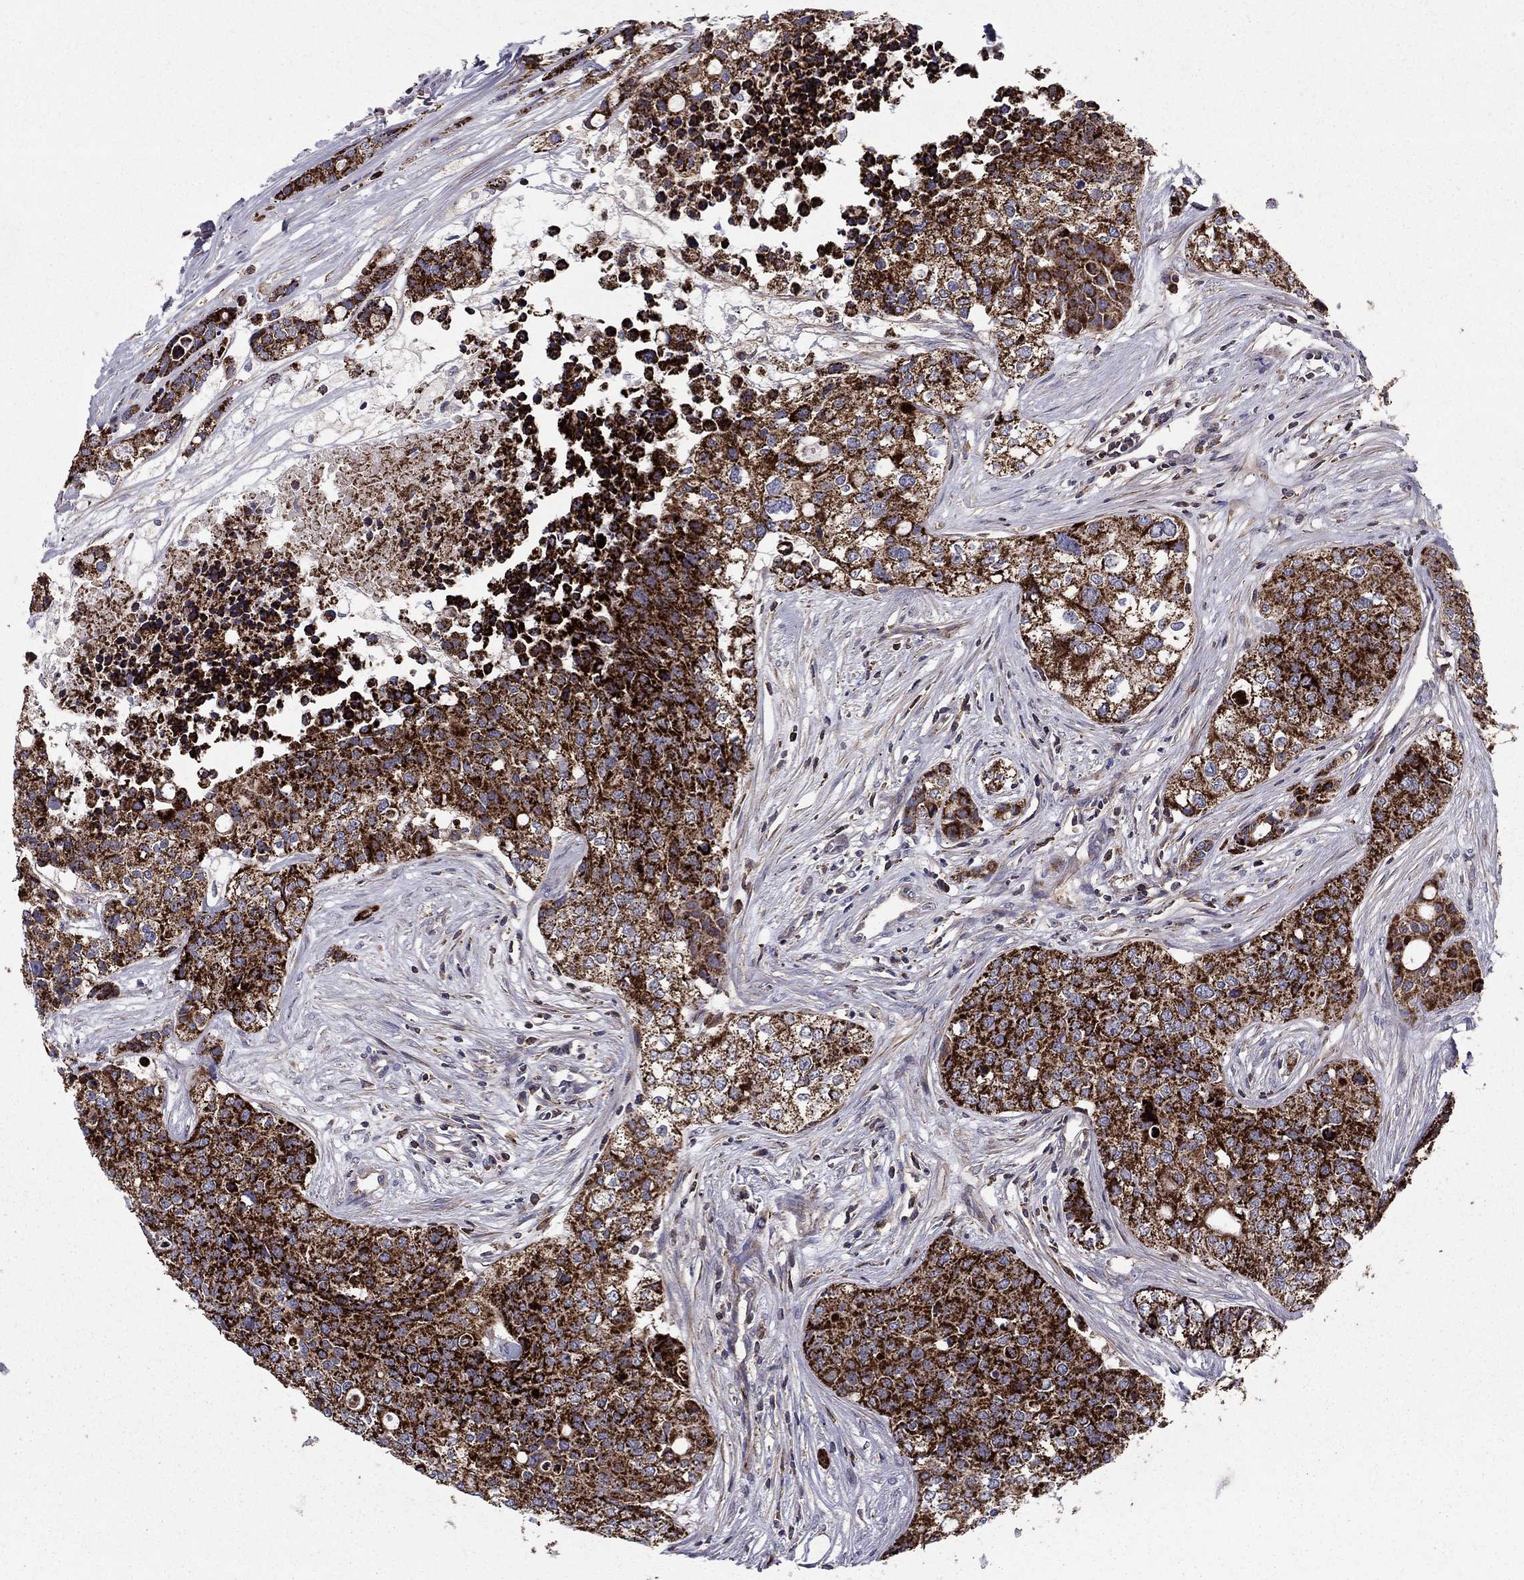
{"staining": {"intensity": "strong", "quantity": ">75%", "location": "cytoplasmic/membranous"}, "tissue": "carcinoid", "cell_type": "Tumor cells", "image_type": "cancer", "snomed": [{"axis": "morphology", "description": "Carcinoid, malignant, NOS"}, {"axis": "topography", "description": "Colon"}], "caption": "The image demonstrates a brown stain indicating the presence of a protein in the cytoplasmic/membranous of tumor cells in carcinoid (malignant).", "gene": "ALG6", "patient": {"sex": "male", "age": 81}}